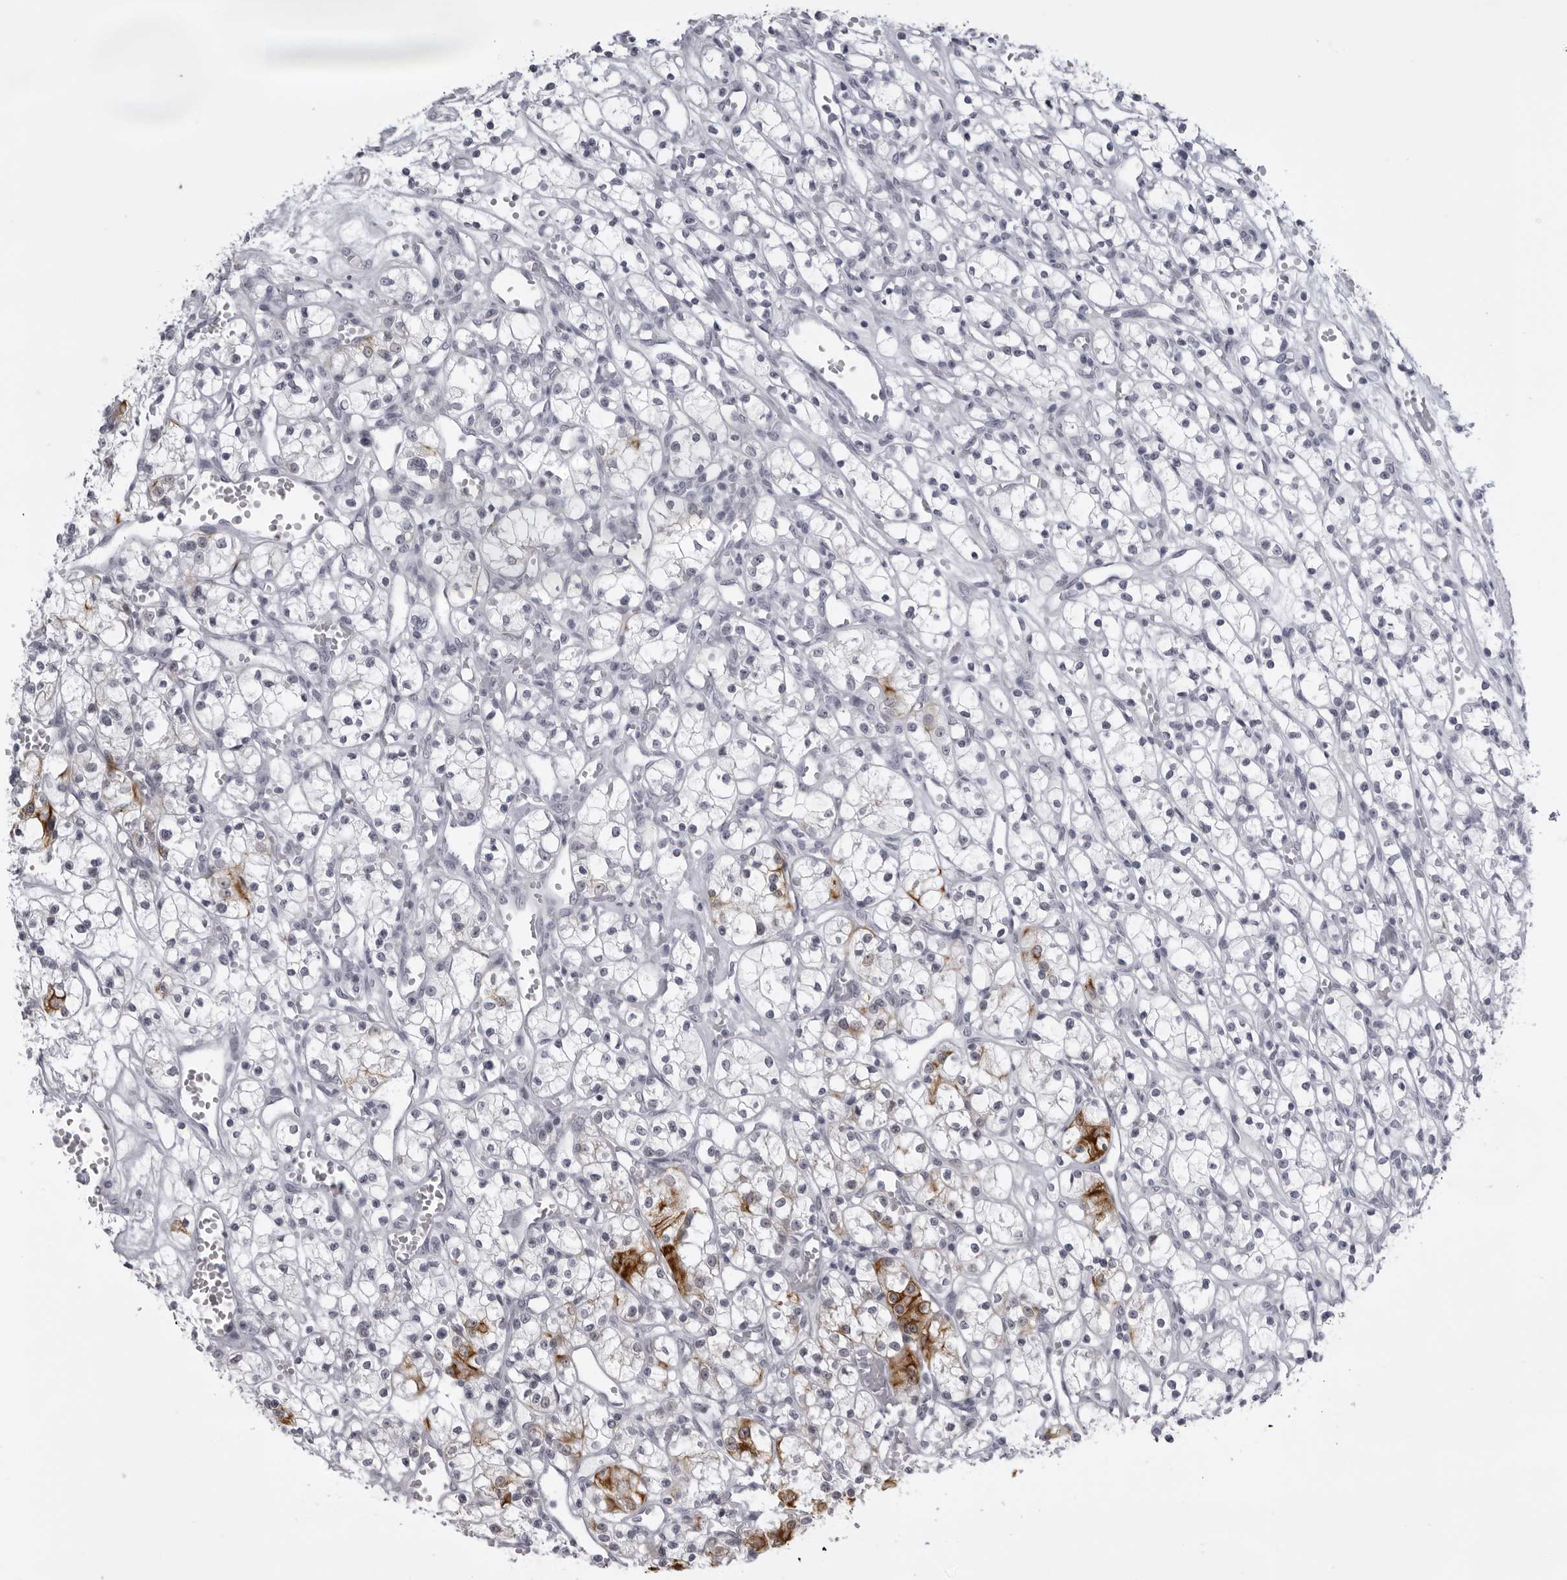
{"staining": {"intensity": "strong", "quantity": "<25%", "location": "cytoplasmic/membranous"}, "tissue": "renal cancer", "cell_type": "Tumor cells", "image_type": "cancer", "snomed": [{"axis": "morphology", "description": "Adenocarcinoma, NOS"}, {"axis": "topography", "description": "Kidney"}], "caption": "Renal cancer stained for a protein (brown) exhibits strong cytoplasmic/membranous positive expression in approximately <25% of tumor cells.", "gene": "UROD", "patient": {"sex": "female", "age": 59}}